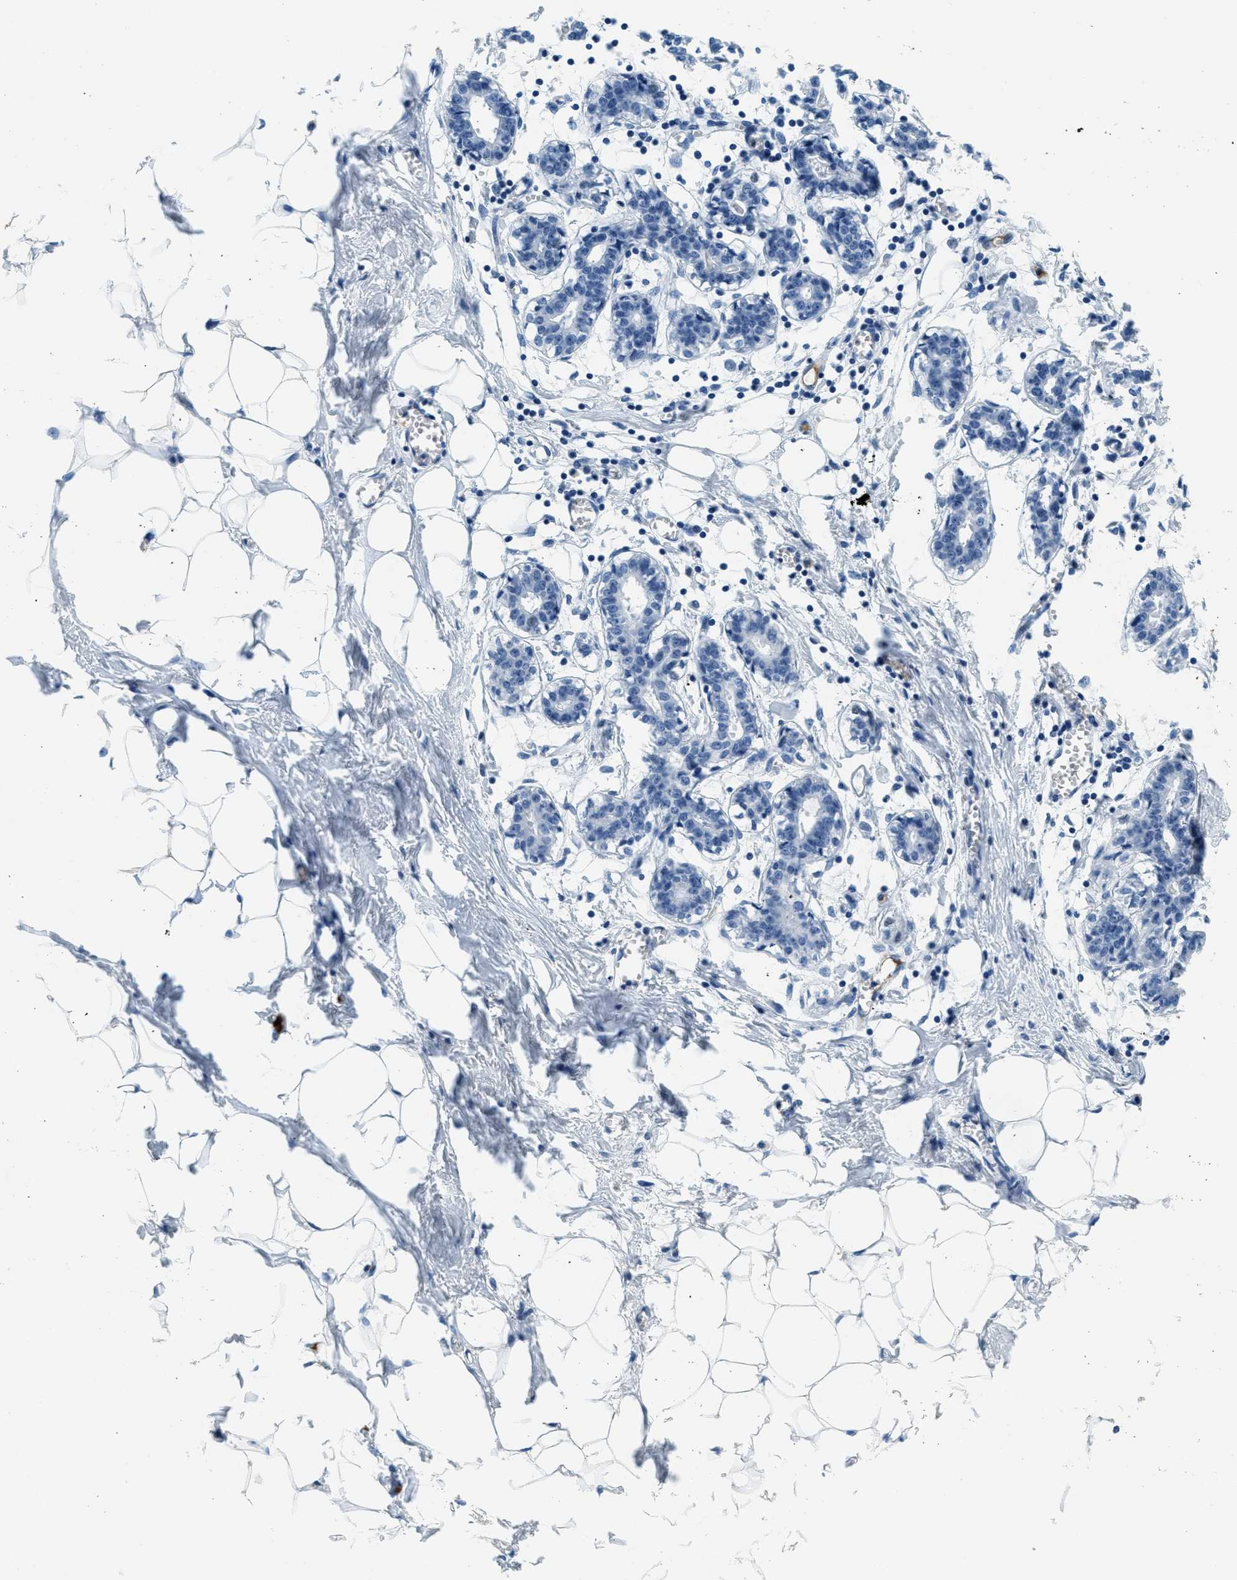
{"staining": {"intensity": "negative", "quantity": "none", "location": "none"}, "tissue": "breast", "cell_type": "Adipocytes", "image_type": "normal", "snomed": [{"axis": "morphology", "description": "Normal tissue, NOS"}, {"axis": "topography", "description": "Breast"}], "caption": "This is an immunohistochemistry micrograph of benign human breast. There is no staining in adipocytes.", "gene": "A2M", "patient": {"sex": "female", "age": 27}}